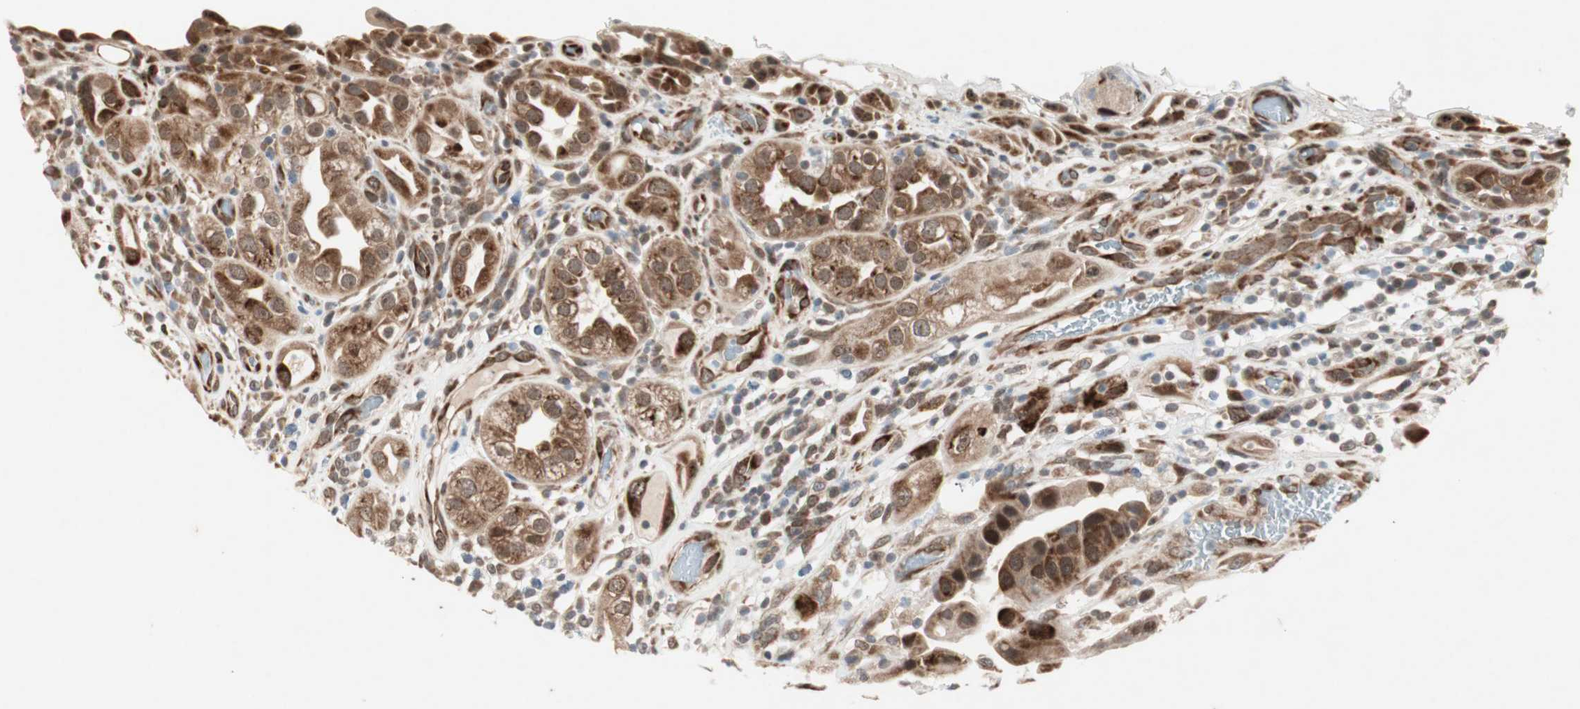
{"staining": {"intensity": "strong", "quantity": ">75%", "location": "cytoplasmic/membranous,nuclear"}, "tissue": "urothelial cancer", "cell_type": "Tumor cells", "image_type": "cancer", "snomed": [{"axis": "morphology", "description": "Urothelial carcinoma, High grade"}, {"axis": "topography", "description": "Urinary bladder"}], "caption": "High-grade urothelial carcinoma stained with a brown dye demonstrates strong cytoplasmic/membranous and nuclear positive positivity in approximately >75% of tumor cells.", "gene": "ZNF37A", "patient": {"sex": "female", "age": 64}}